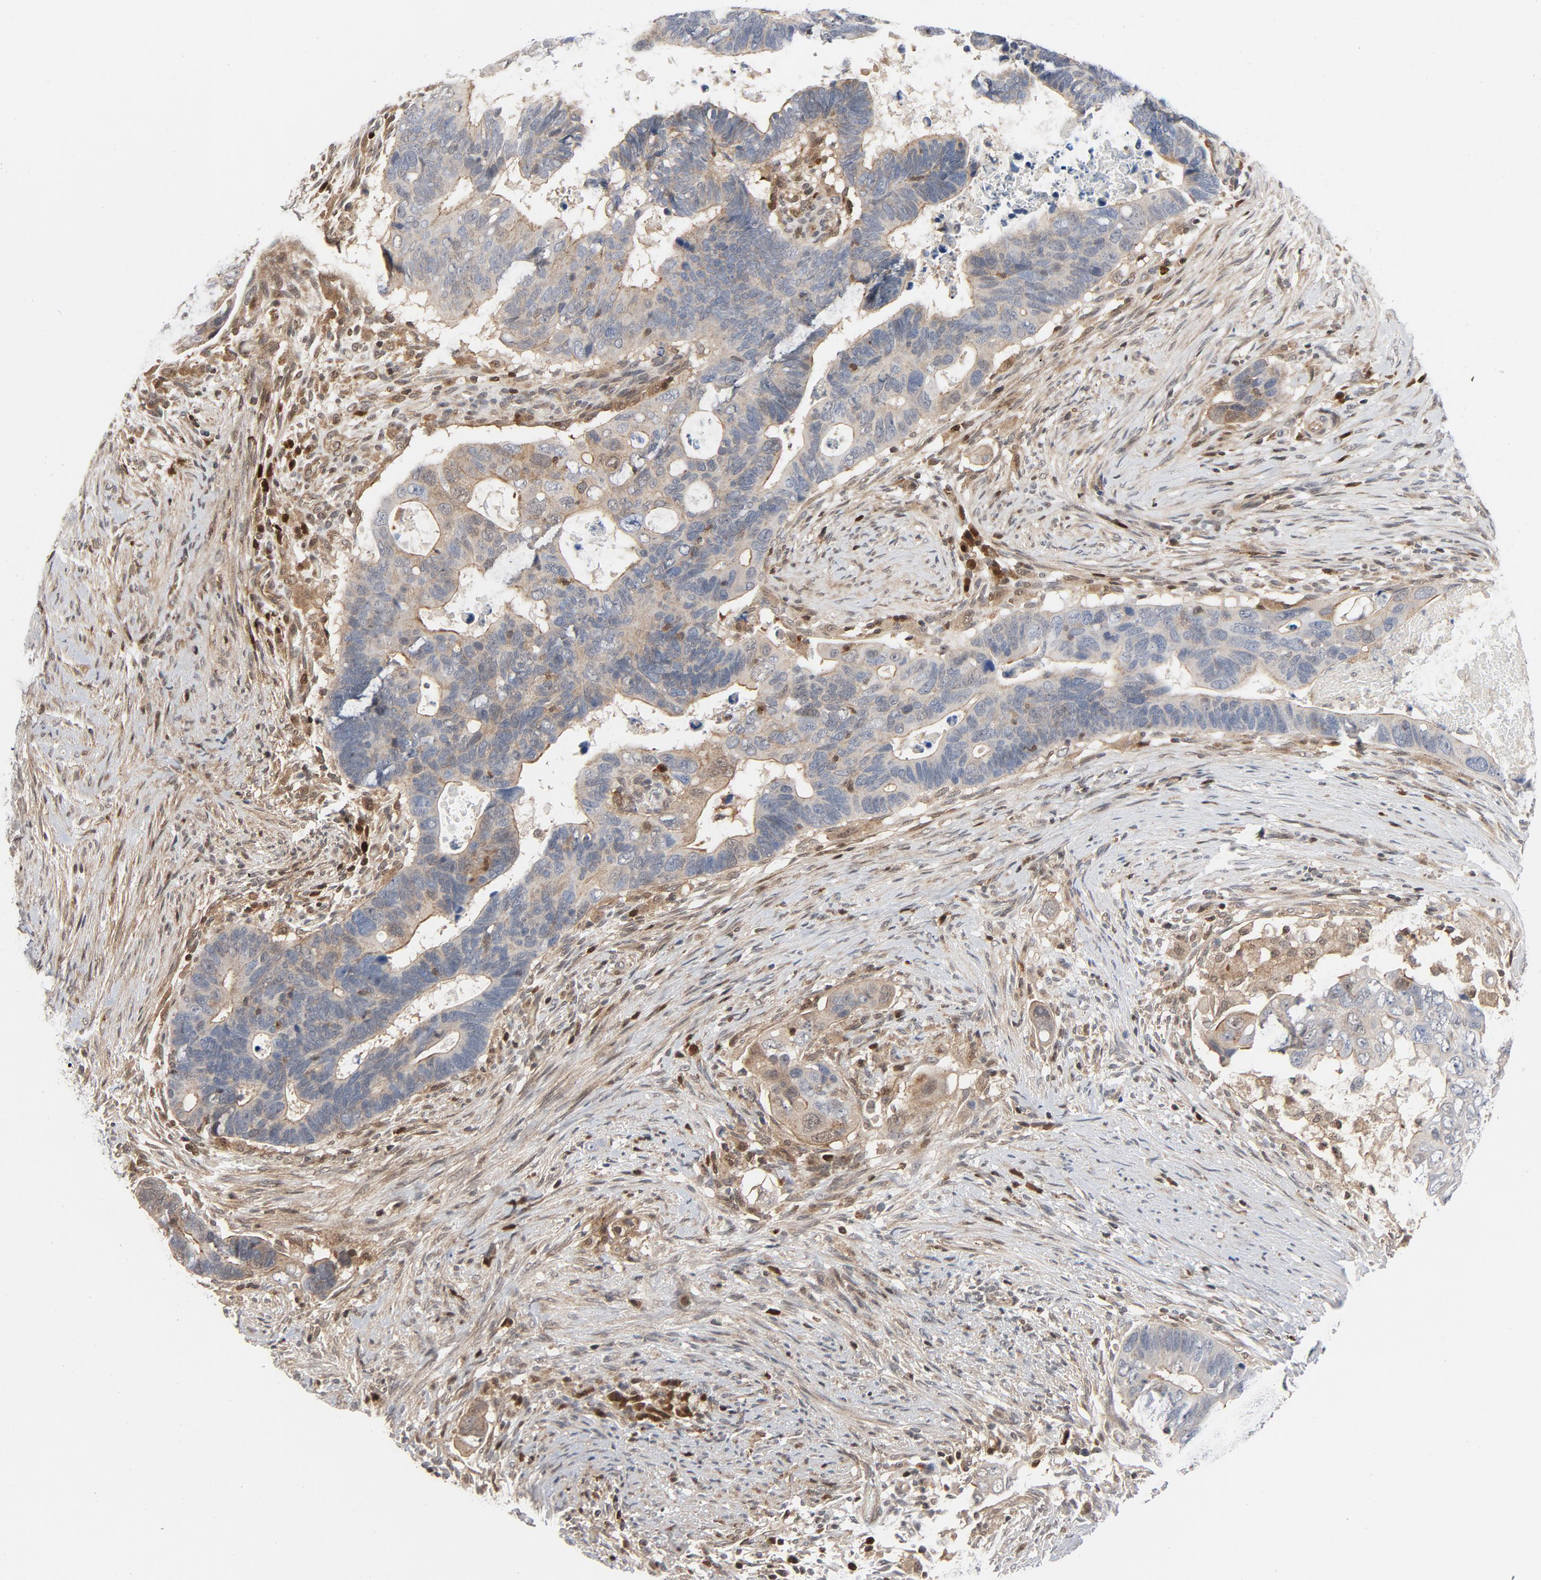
{"staining": {"intensity": "weak", "quantity": "<25%", "location": "cytoplasmic/membranous"}, "tissue": "colorectal cancer", "cell_type": "Tumor cells", "image_type": "cancer", "snomed": [{"axis": "morphology", "description": "Adenocarcinoma, NOS"}, {"axis": "topography", "description": "Rectum"}], "caption": "Immunohistochemistry (IHC) of adenocarcinoma (colorectal) demonstrates no positivity in tumor cells.", "gene": "TRADD", "patient": {"sex": "male", "age": 53}}